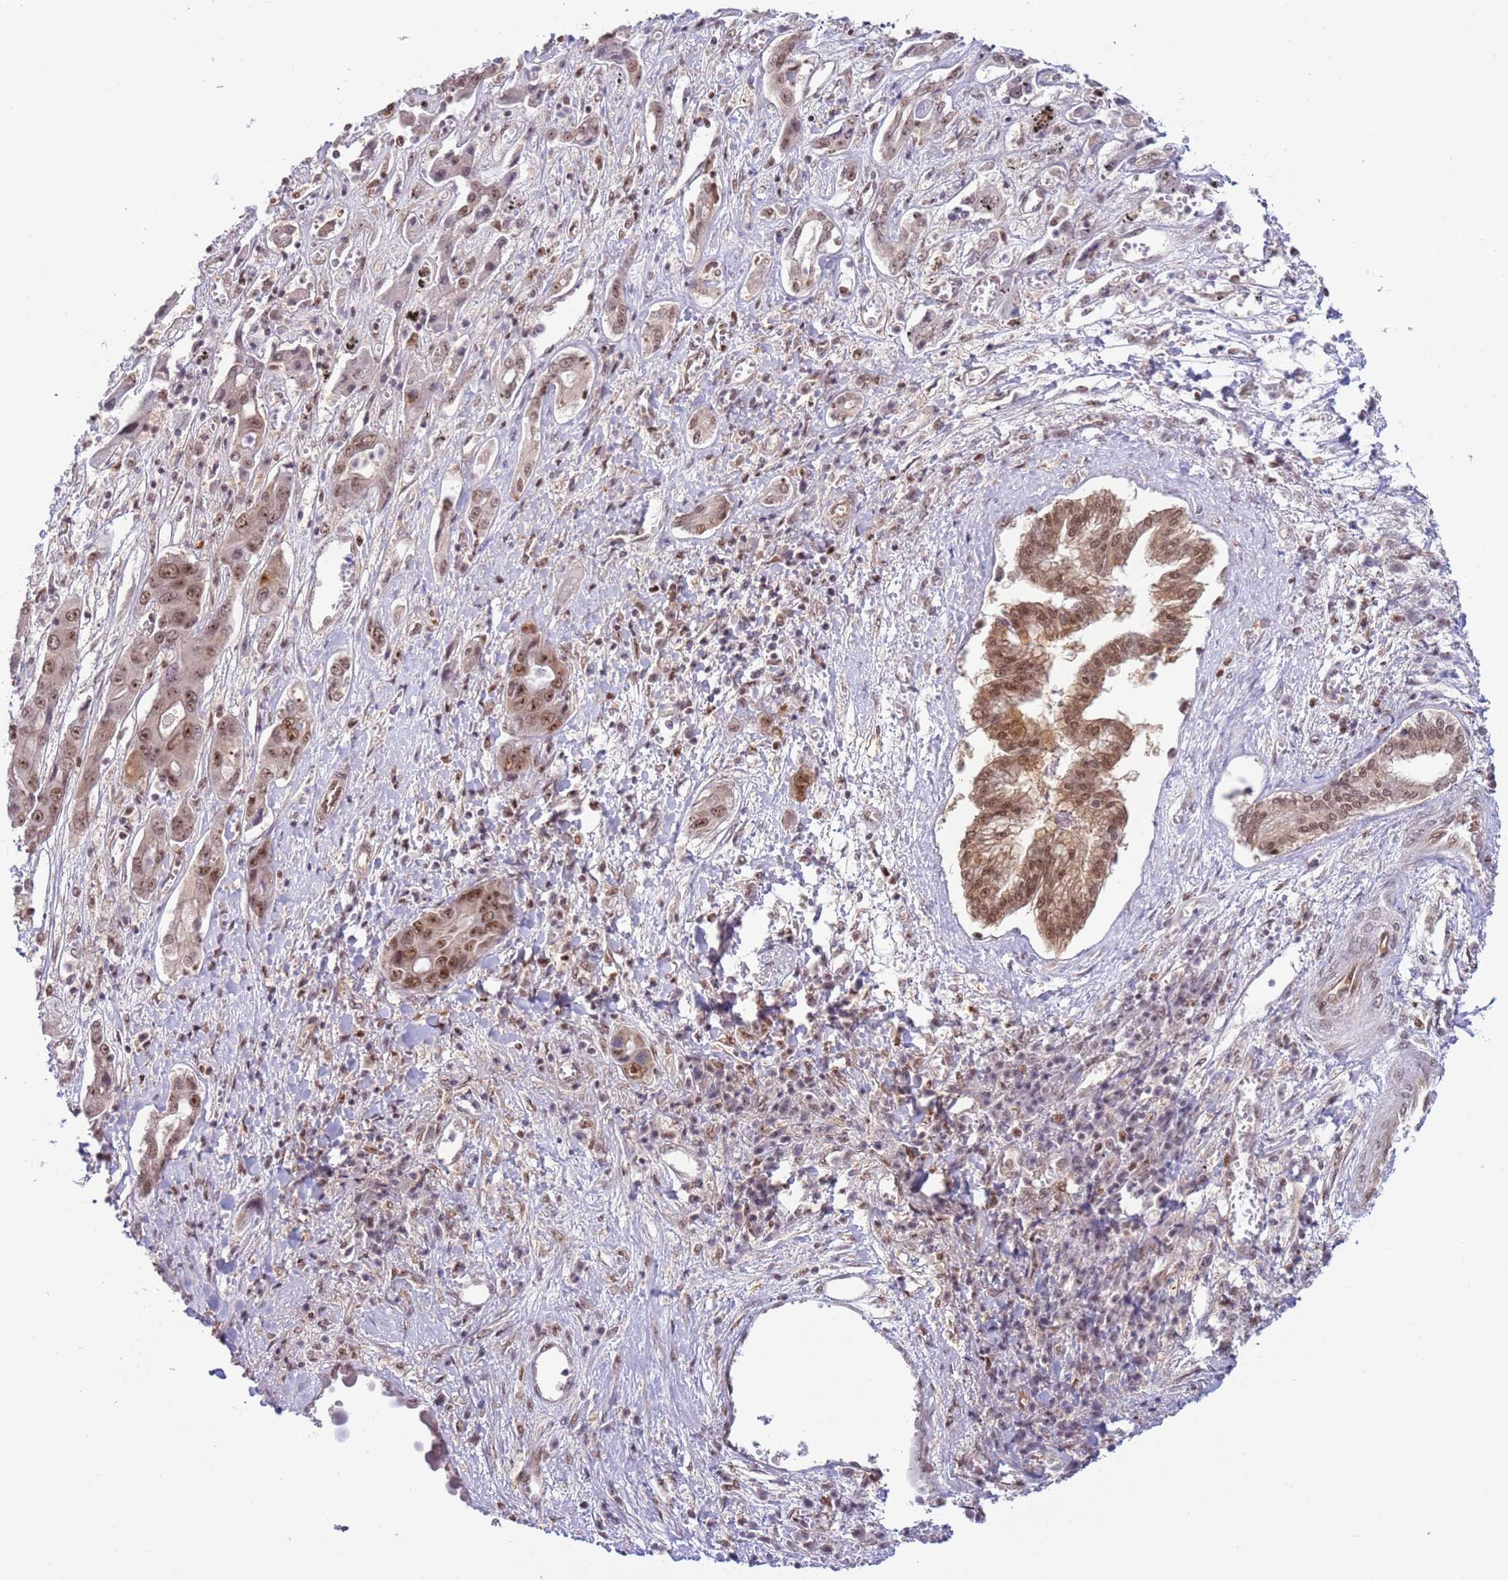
{"staining": {"intensity": "moderate", "quantity": ">75%", "location": "cytoplasmic/membranous,nuclear"}, "tissue": "liver cancer", "cell_type": "Tumor cells", "image_type": "cancer", "snomed": [{"axis": "morphology", "description": "Cholangiocarcinoma"}, {"axis": "topography", "description": "Liver"}], "caption": "Immunohistochemical staining of liver cholangiocarcinoma exhibits medium levels of moderate cytoplasmic/membranous and nuclear positivity in approximately >75% of tumor cells. Immunohistochemistry (ihc) stains the protein in brown and the nuclei are stained blue.", "gene": "PRPF6", "patient": {"sex": "male", "age": 67}}